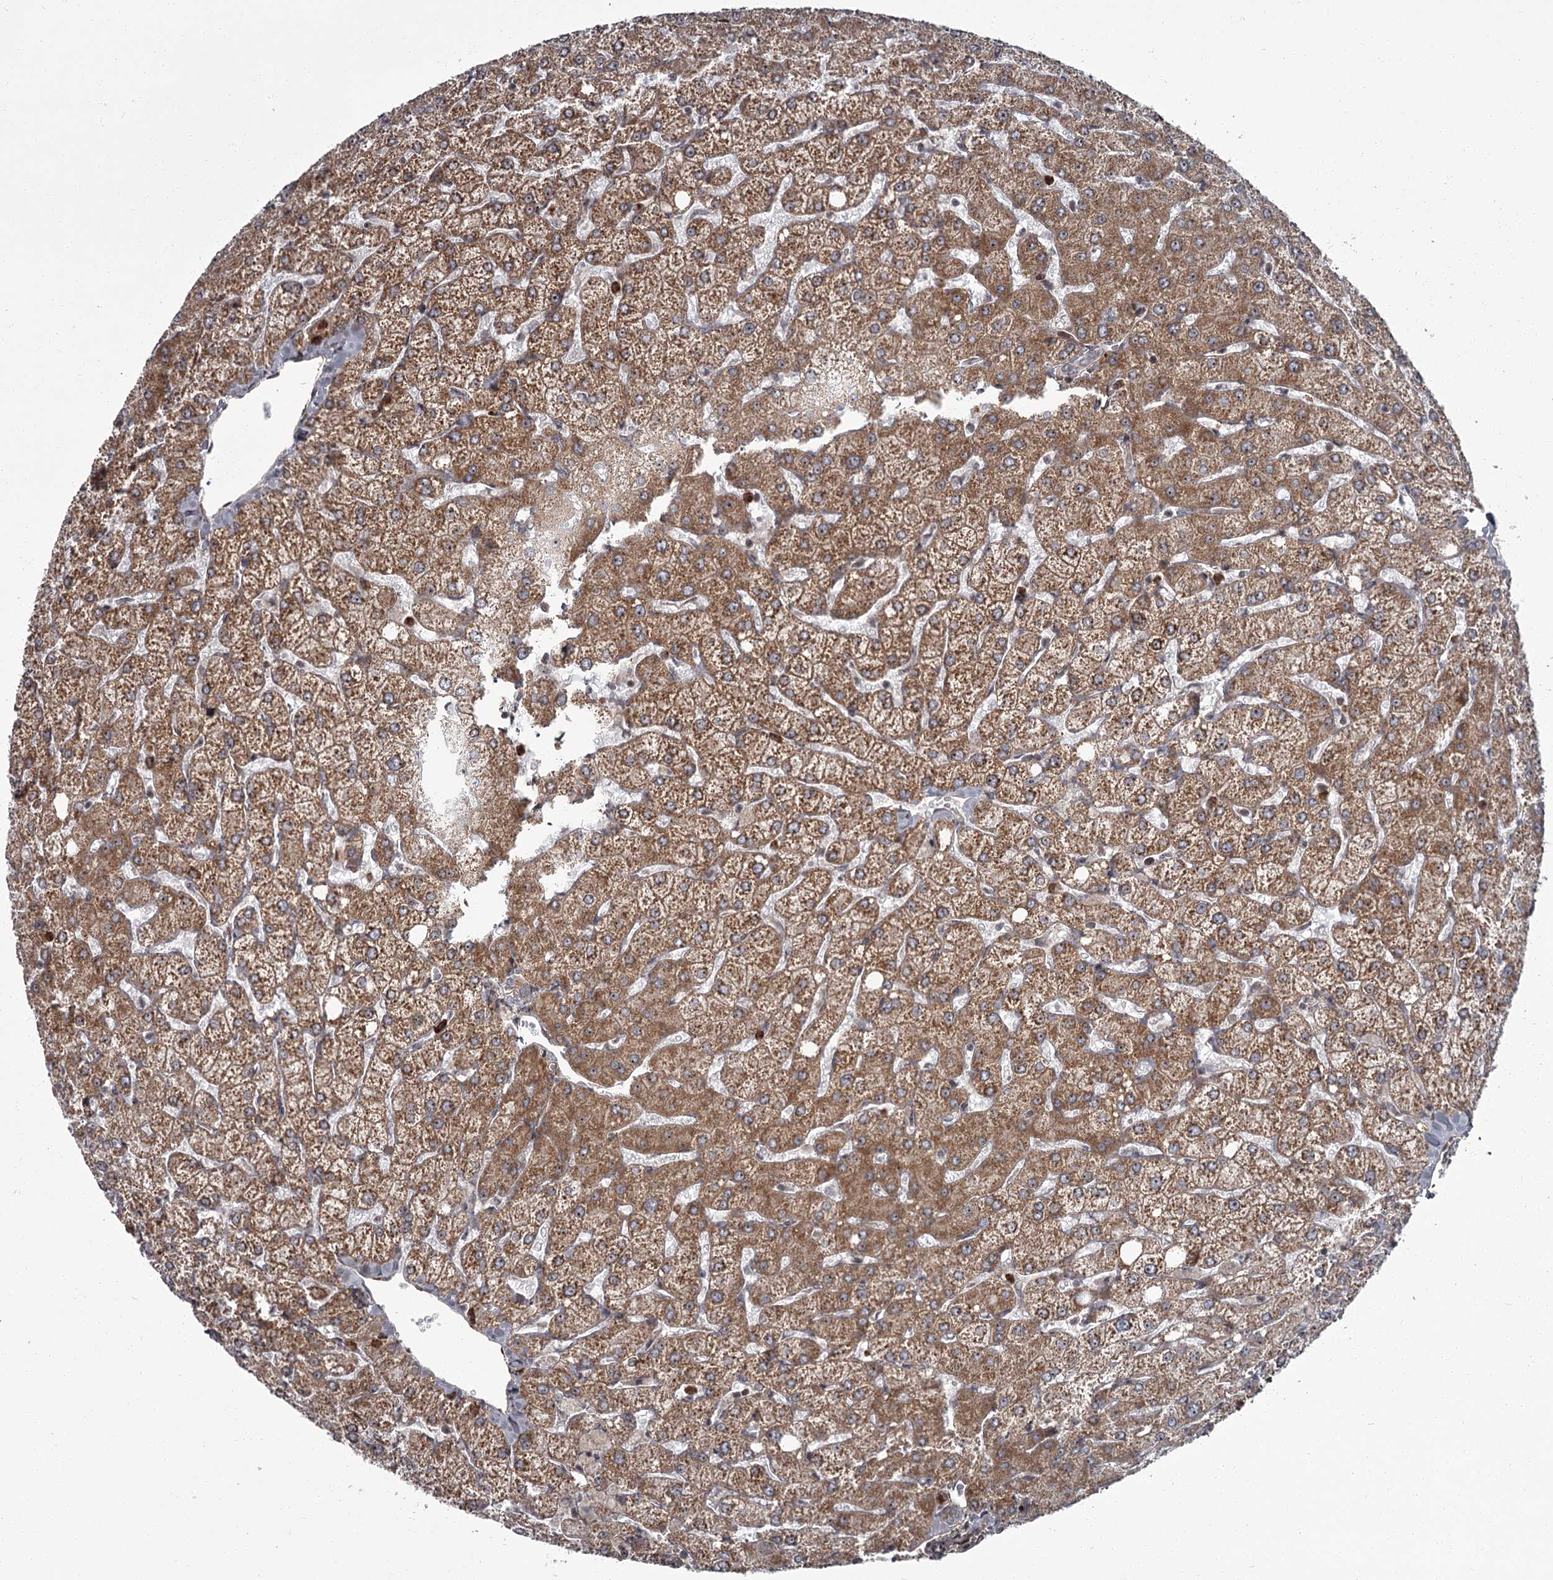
{"staining": {"intensity": "moderate", "quantity": "<25%", "location": "cytoplasmic/membranous"}, "tissue": "liver", "cell_type": "Cholangiocytes", "image_type": "normal", "snomed": [{"axis": "morphology", "description": "Normal tissue, NOS"}, {"axis": "topography", "description": "Liver"}], "caption": "A high-resolution micrograph shows IHC staining of benign liver, which reveals moderate cytoplasmic/membranous positivity in approximately <25% of cholangiocytes. (Brightfield microscopy of DAB IHC at high magnification).", "gene": "THAP9", "patient": {"sex": "female", "age": 54}}